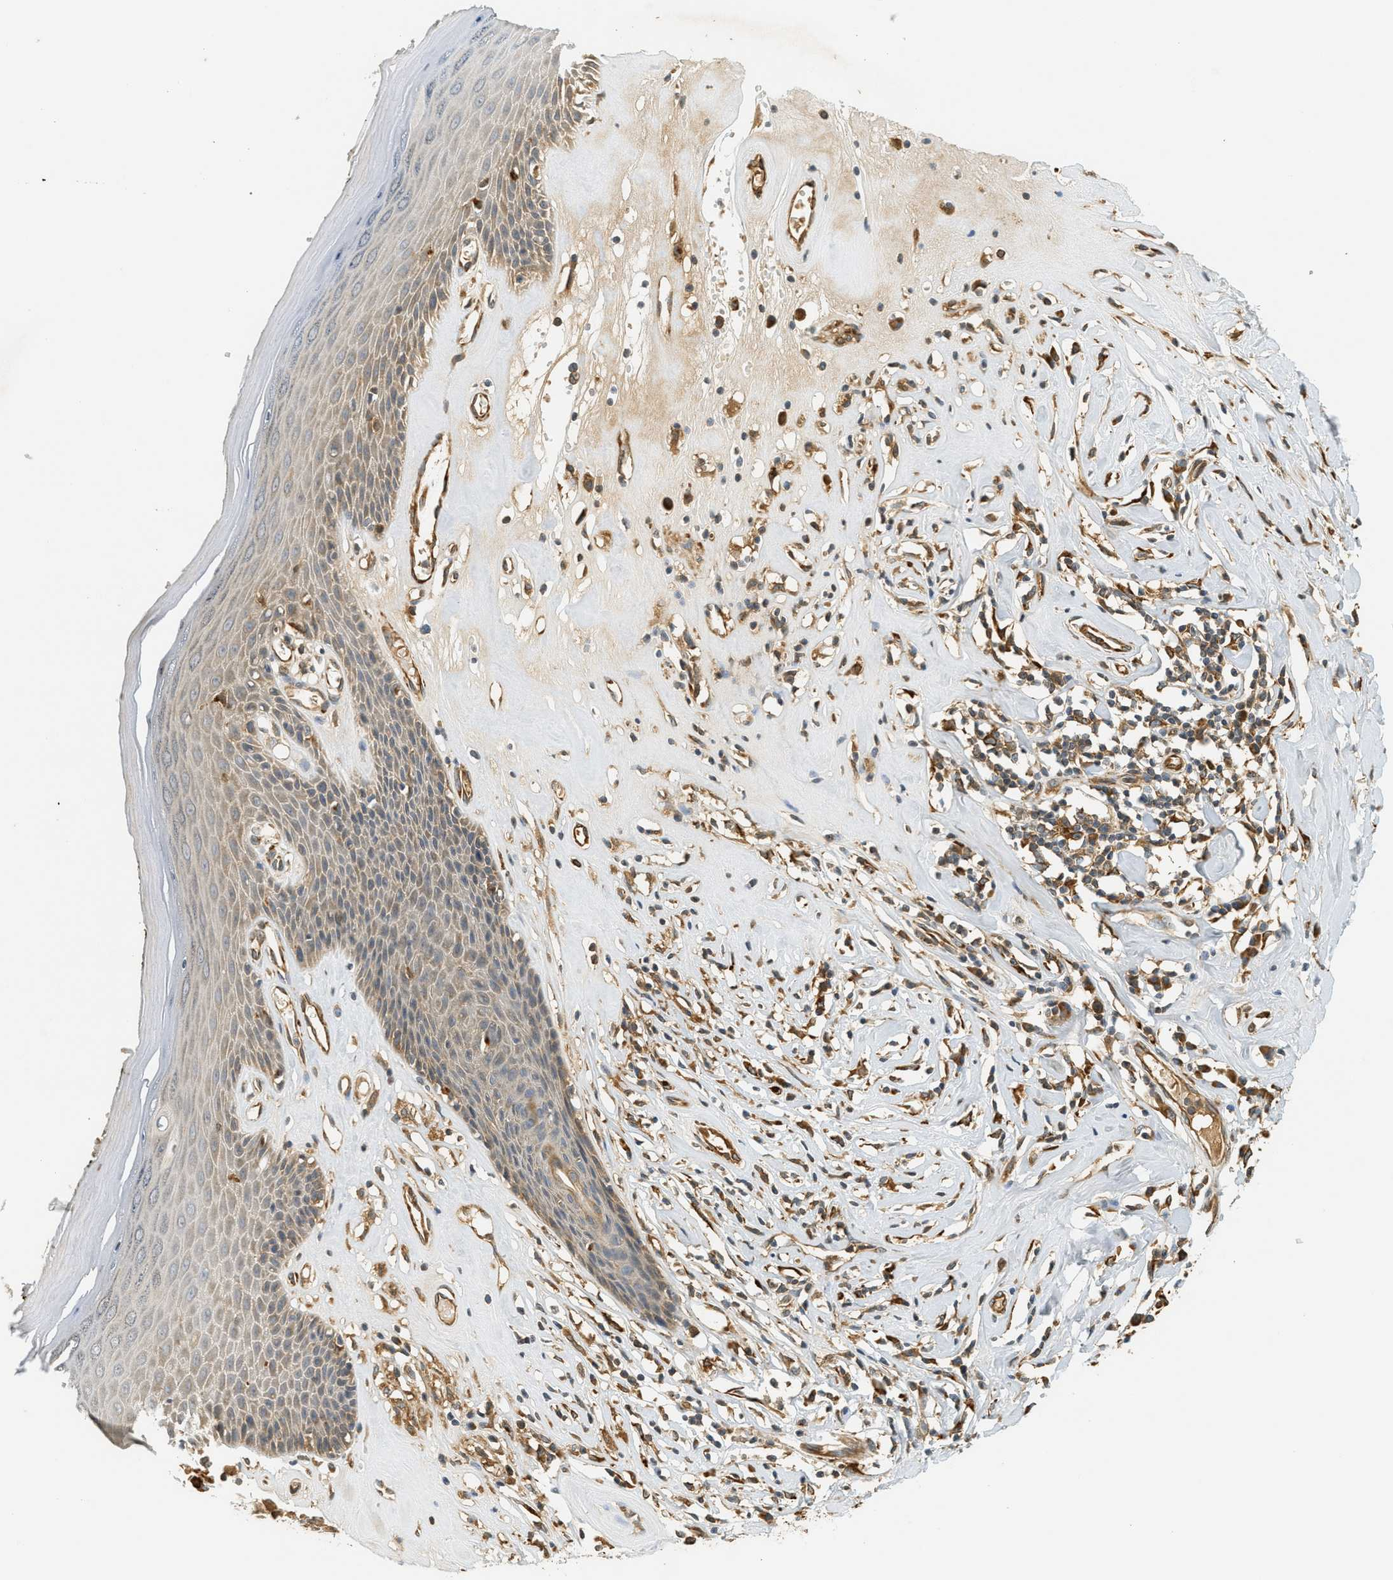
{"staining": {"intensity": "weak", "quantity": "25%-75%", "location": "cytoplasmic/membranous"}, "tissue": "skin", "cell_type": "Epidermal cells", "image_type": "normal", "snomed": [{"axis": "morphology", "description": "Normal tissue, NOS"}, {"axis": "morphology", "description": "Inflammation, NOS"}, {"axis": "topography", "description": "Vulva"}], "caption": "Normal skin was stained to show a protein in brown. There is low levels of weak cytoplasmic/membranous expression in approximately 25%-75% of epidermal cells. (IHC, brightfield microscopy, high magnification).", "gene": "PDK1", "patient": {"sex": "female", "age": 84}}